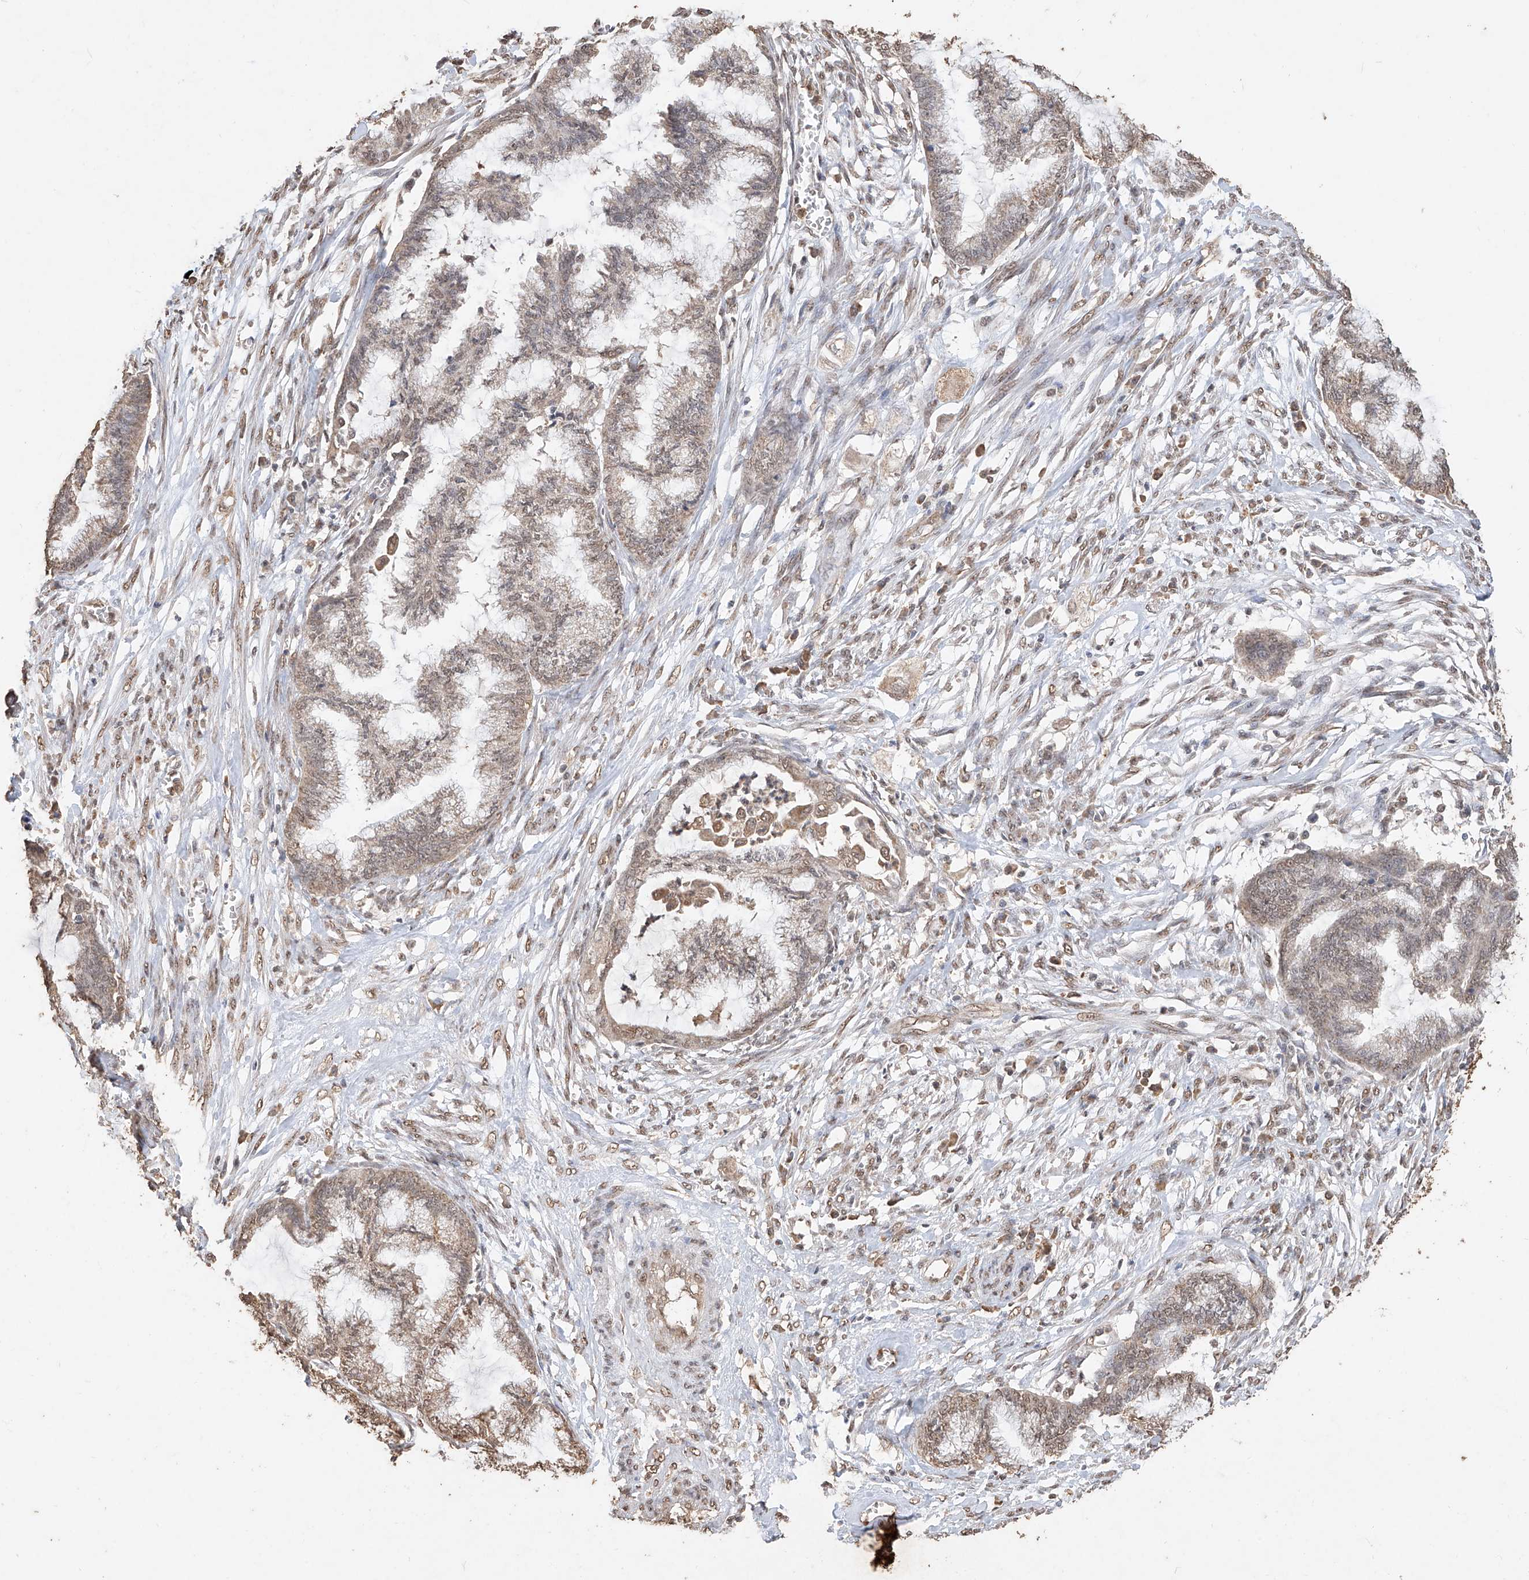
{"staining": {"intensity": "weak", "quantity": ">75%", "location": "cytoplasmic/membranous,nuclear"}, "tissue": "endometrial cancer", "cell_type": "Tumor cells", "image_type": "cancer", "snomed": [{"axis": "morphology", "description": "Adenocarcinoma, NOS"}, {"axis": "topography", "description": "Endometrium"}], "caption": "Protein staining of endometrial cancer tissue displays weak cytoplasmic/membranous and nuclear positivity in about >75% of tumor cells.", "gene": "ELOVL1", "patient": {"sex": "female", "age": 86}}